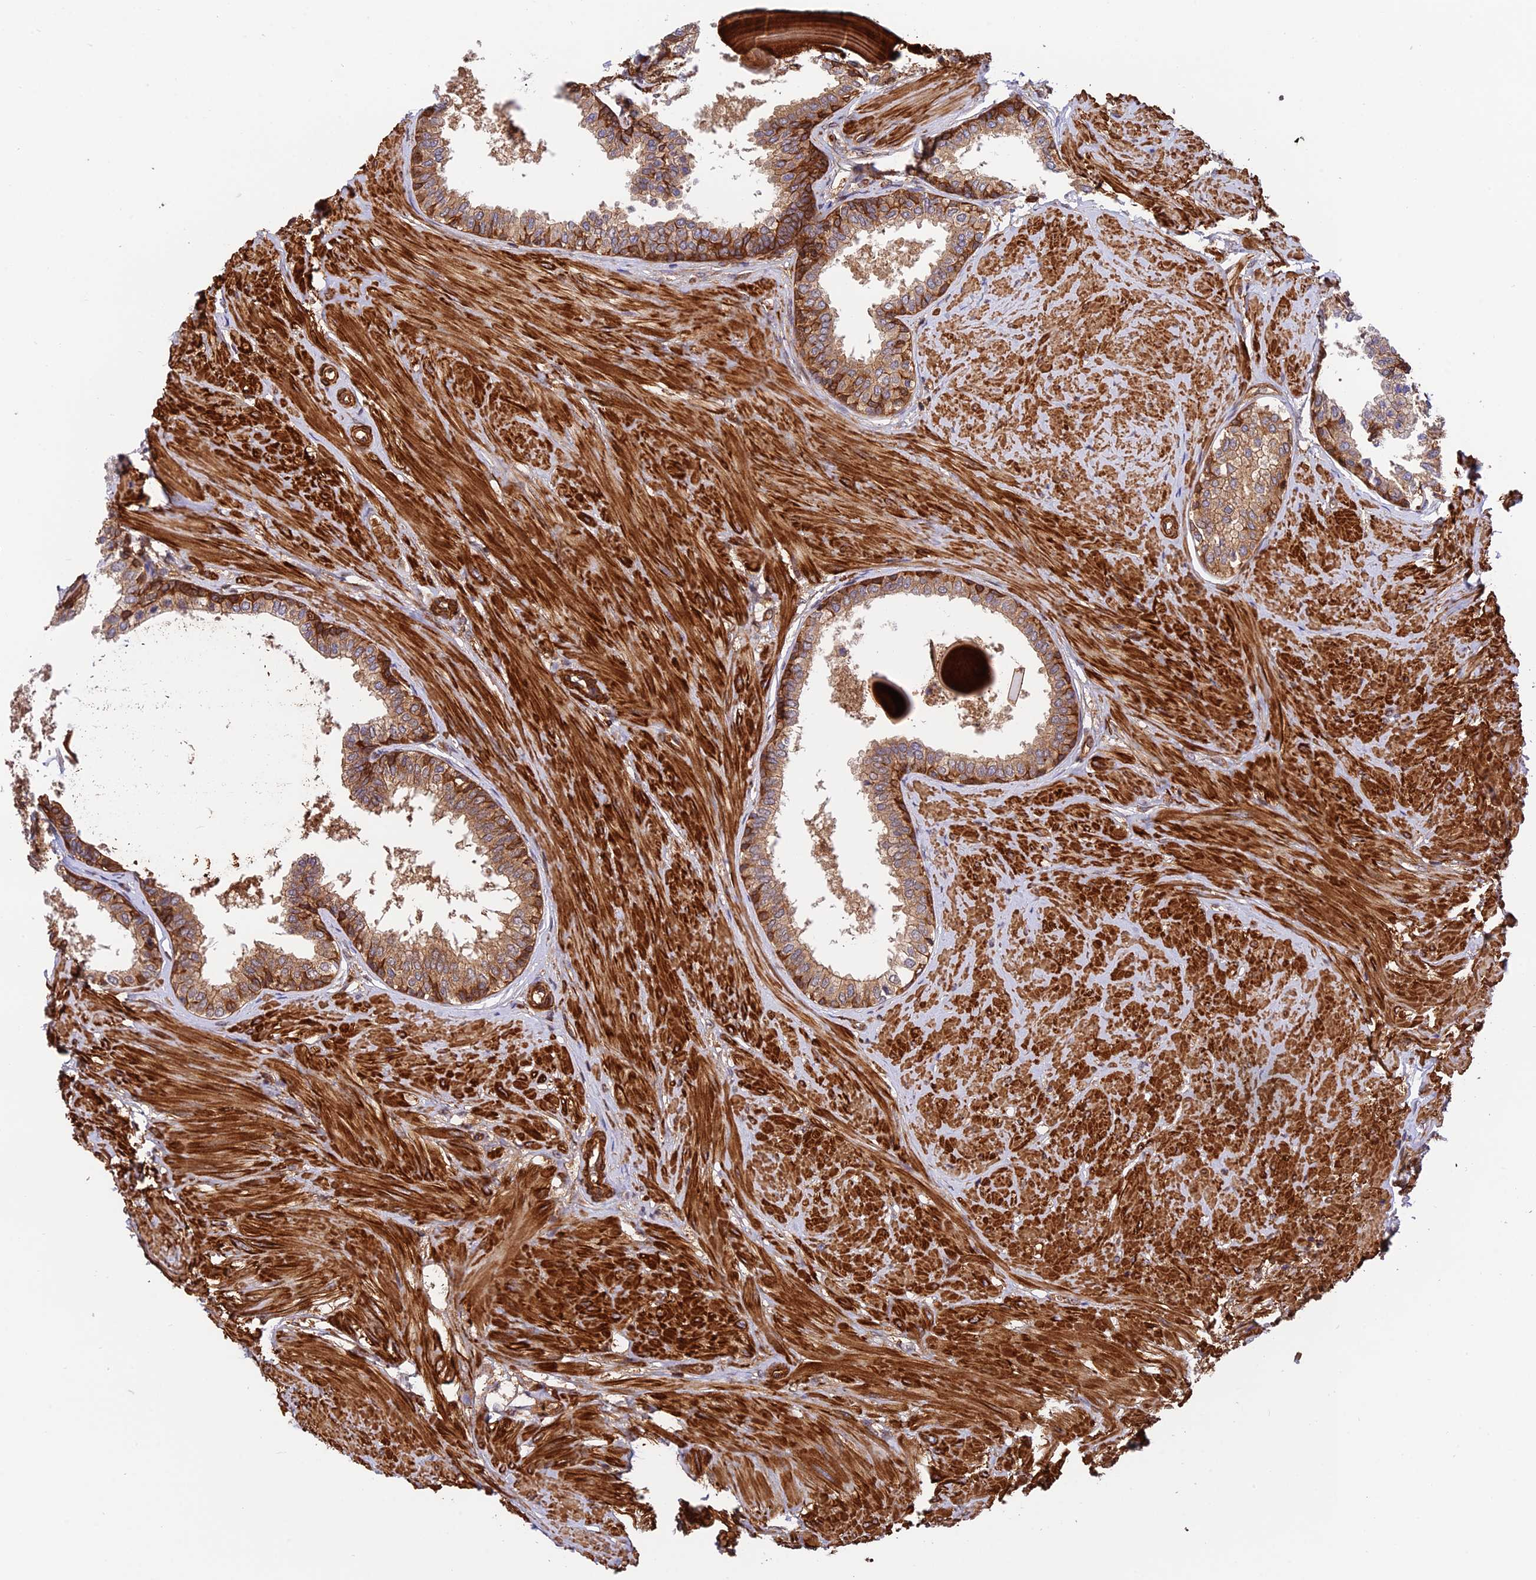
{"staining": {"intensity": "strong", "quantity": "25%-75%", "location": "cytoplasmic/membranous"}, "tissue": "prostate", "cell_type": "Glandular cells", "image_type": "normal", "snomed": [{"axis": "morphology", "description": "Normal tissue, NOS"}, {"axis": "topography", "description": "Prostate"}], "caption": "This image exhibits benign prostate stained with immunohistochemistry to label a protein in brown. The cytoplasmic/membranous of glandular cells show strong positivity for the protein. Nuclei are counter-stained blue.", "gene": "EVI5L", "patient": {"sex": "male", "age": 48}}